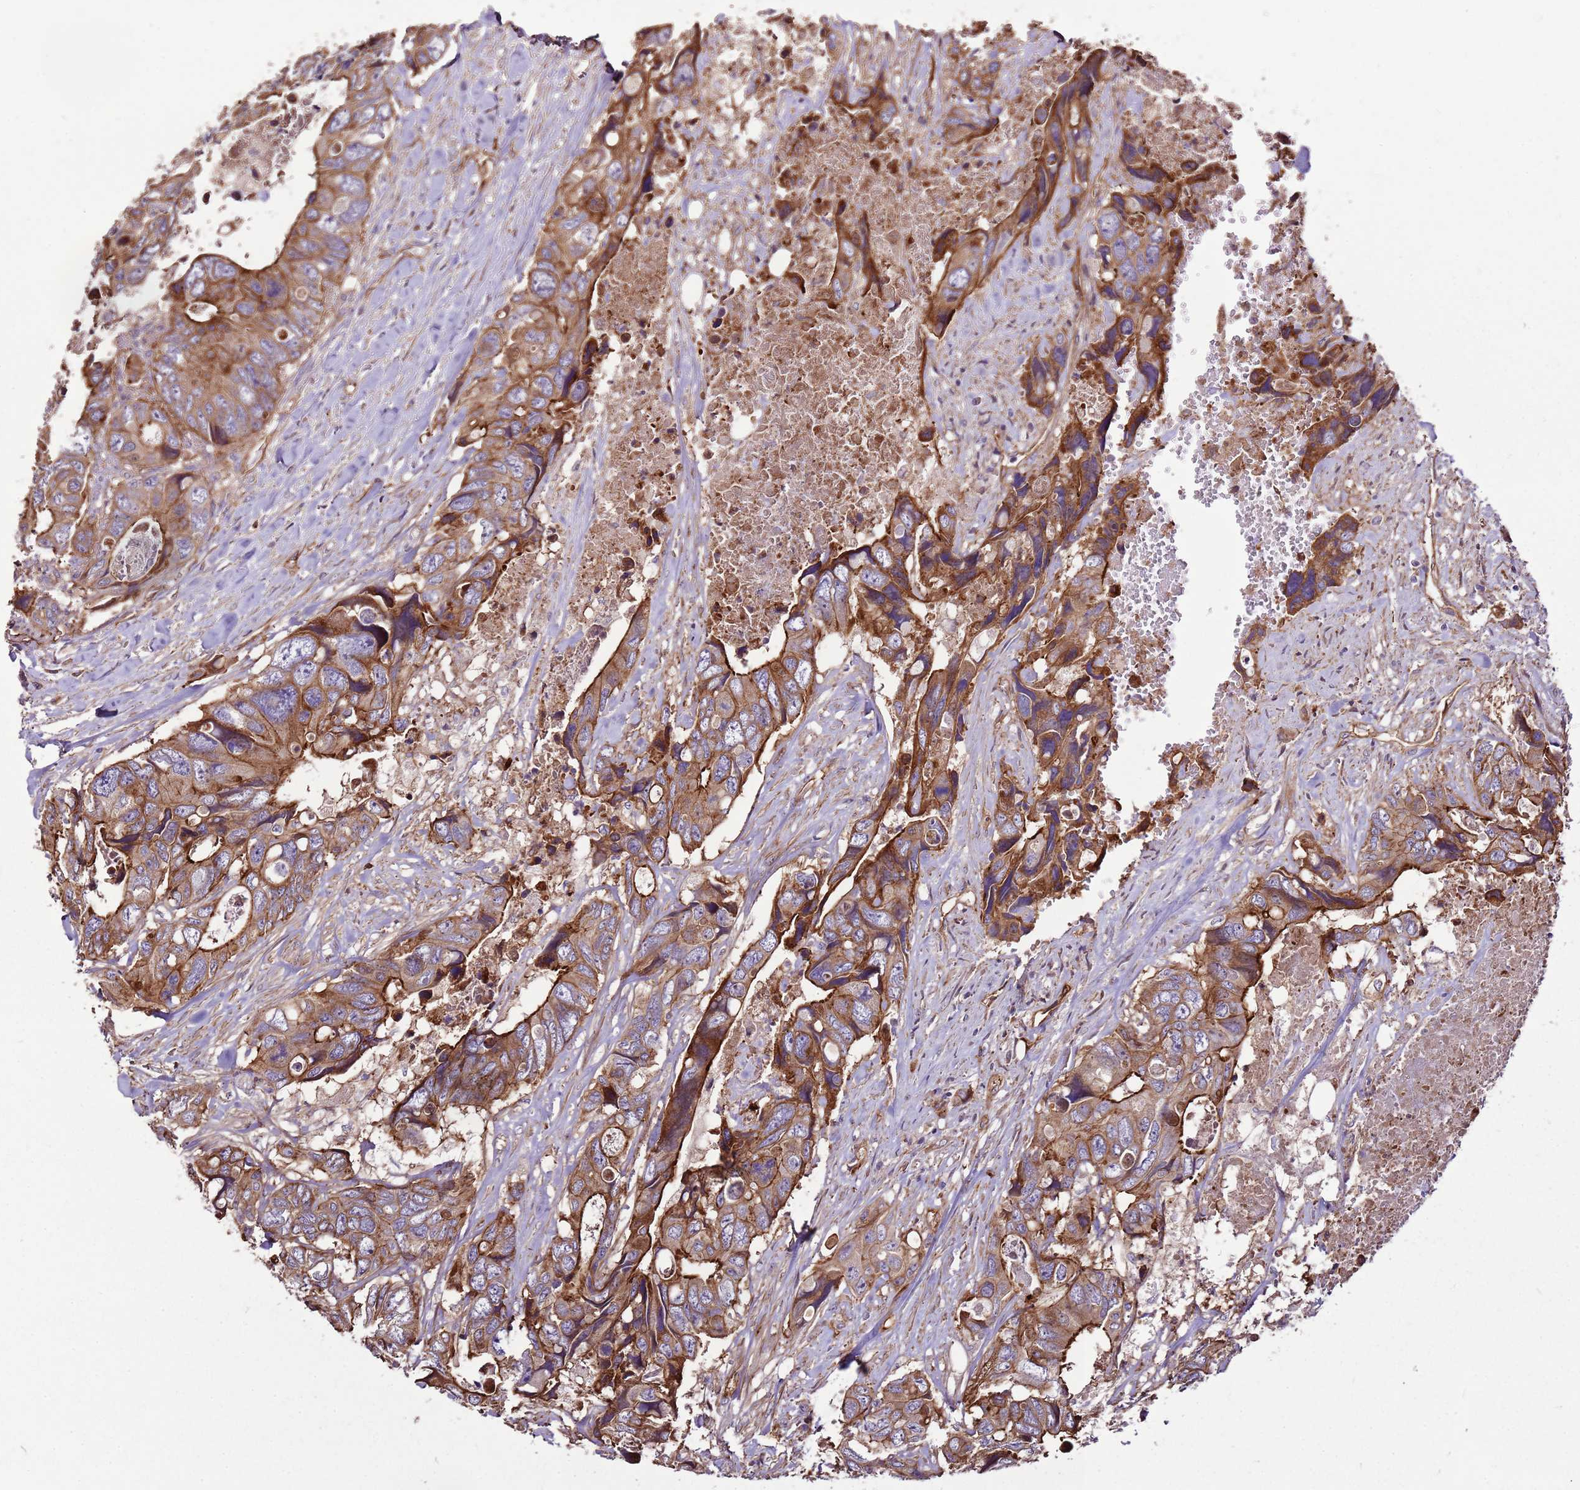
{"staining": {"intensity": "strong", "quantity": ">75%", "location": "cytoplasmic/membranous"}, "tissue": "colorectal cancer", "cell_type": "Tumor cells", "image_type": "cancer", "snomed": [{"axis": "morphology", "description": "Adenocarcinoma, NOS"}, {"axis": "topography", "description": "Rectum"}], "caption": "Strong cytoplasmic/membranous expression is present in approximately >75% of tumor cells in adenocarcinoma (colorectal).", "gene": "ZNF827", "patient": {"sex": "male", "age": 57}}